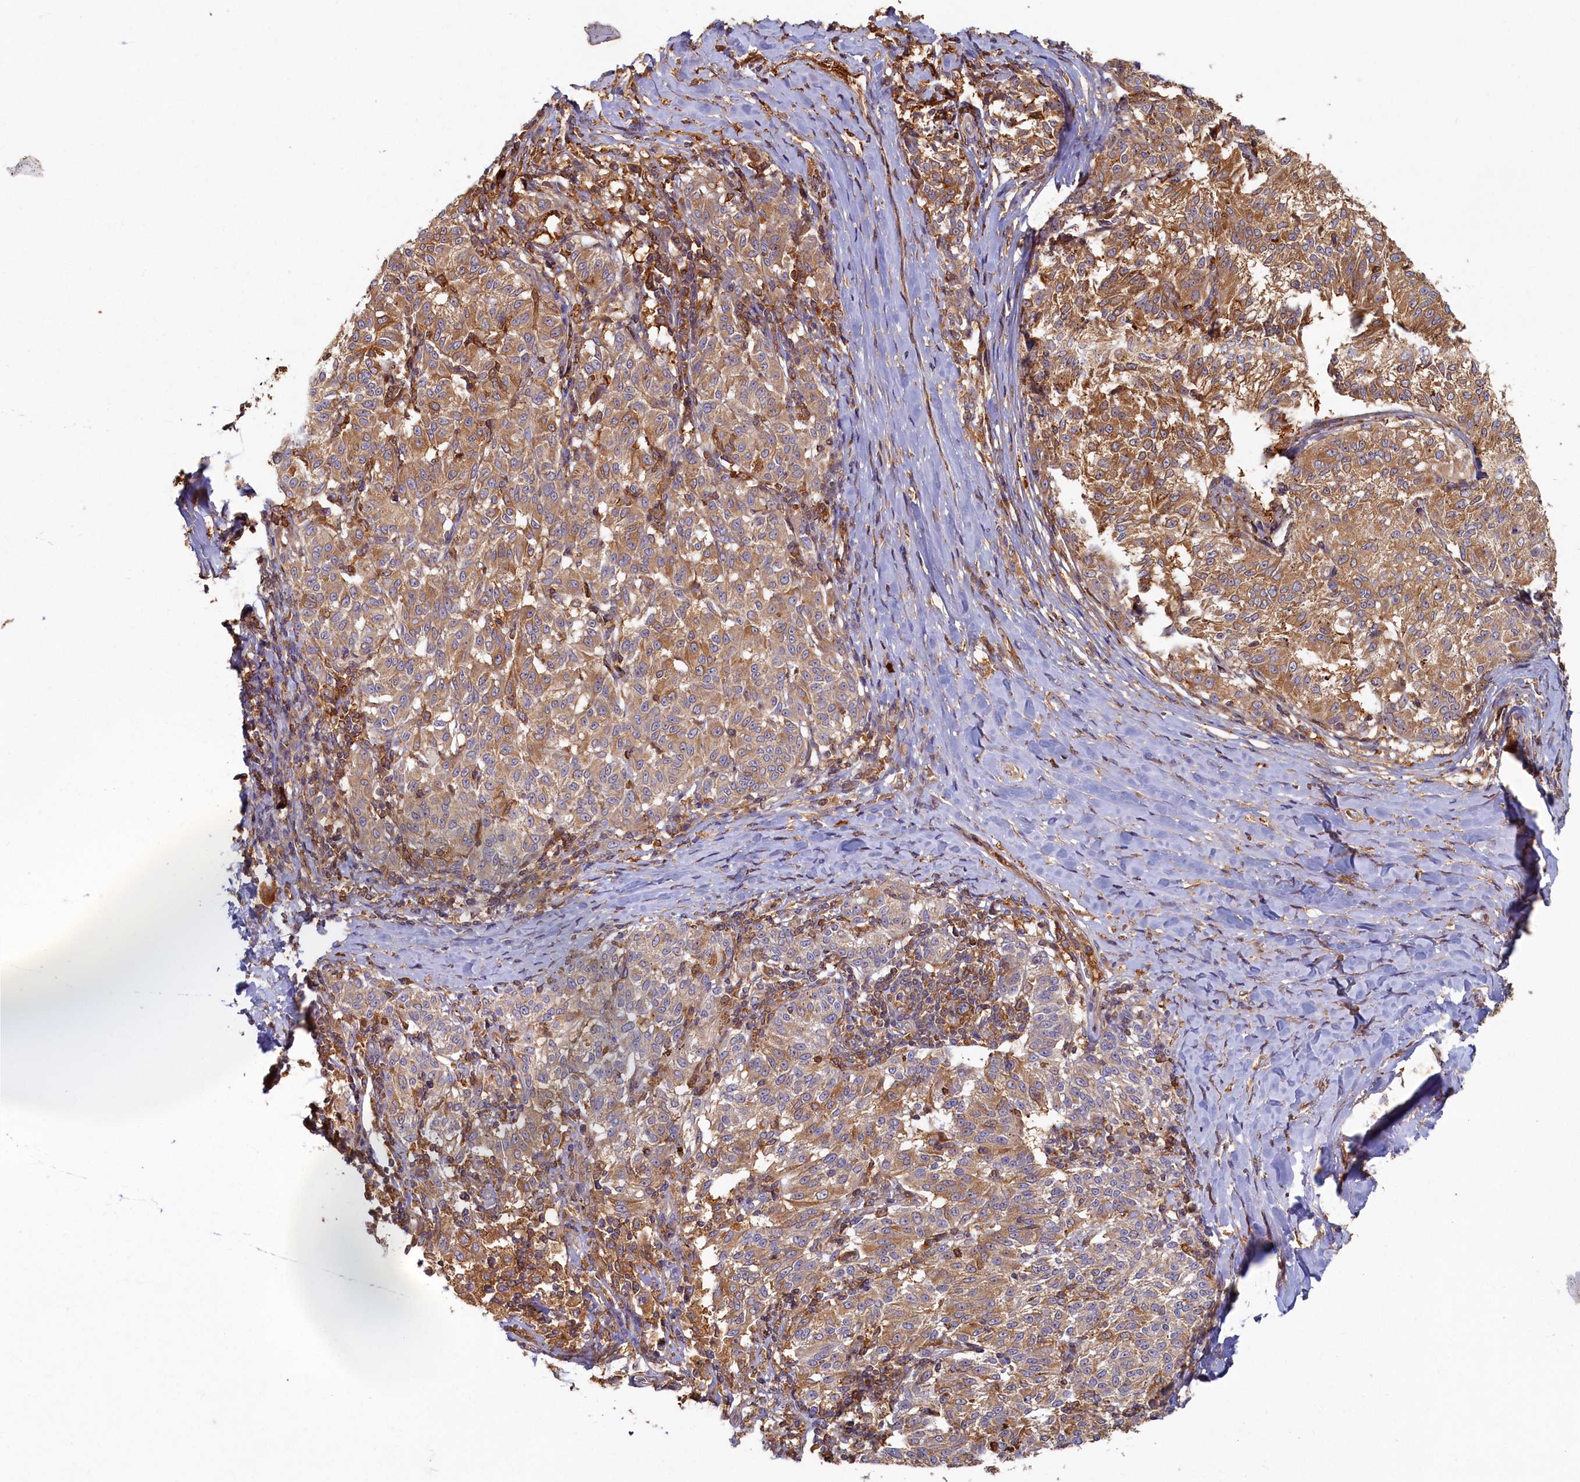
{"staining": {"intensity": "moderate", "quantity": ">75%", "location": "cytoplasmic/membranous"}, "tissue": "melanoma", "cell_type": "Tumor cells", "image_type": "cancer", "snomed": [{"axis": "morphology", "description": "Malignant melanoma, NOS"}, {"axis": "topography", "description": "Skin"}], "caption": "Melanoma stained with a protein marker displays moderate staining in tumor cells.", "gene": "TIMM8B", "patient": {"sex": "female", "age": 72}}